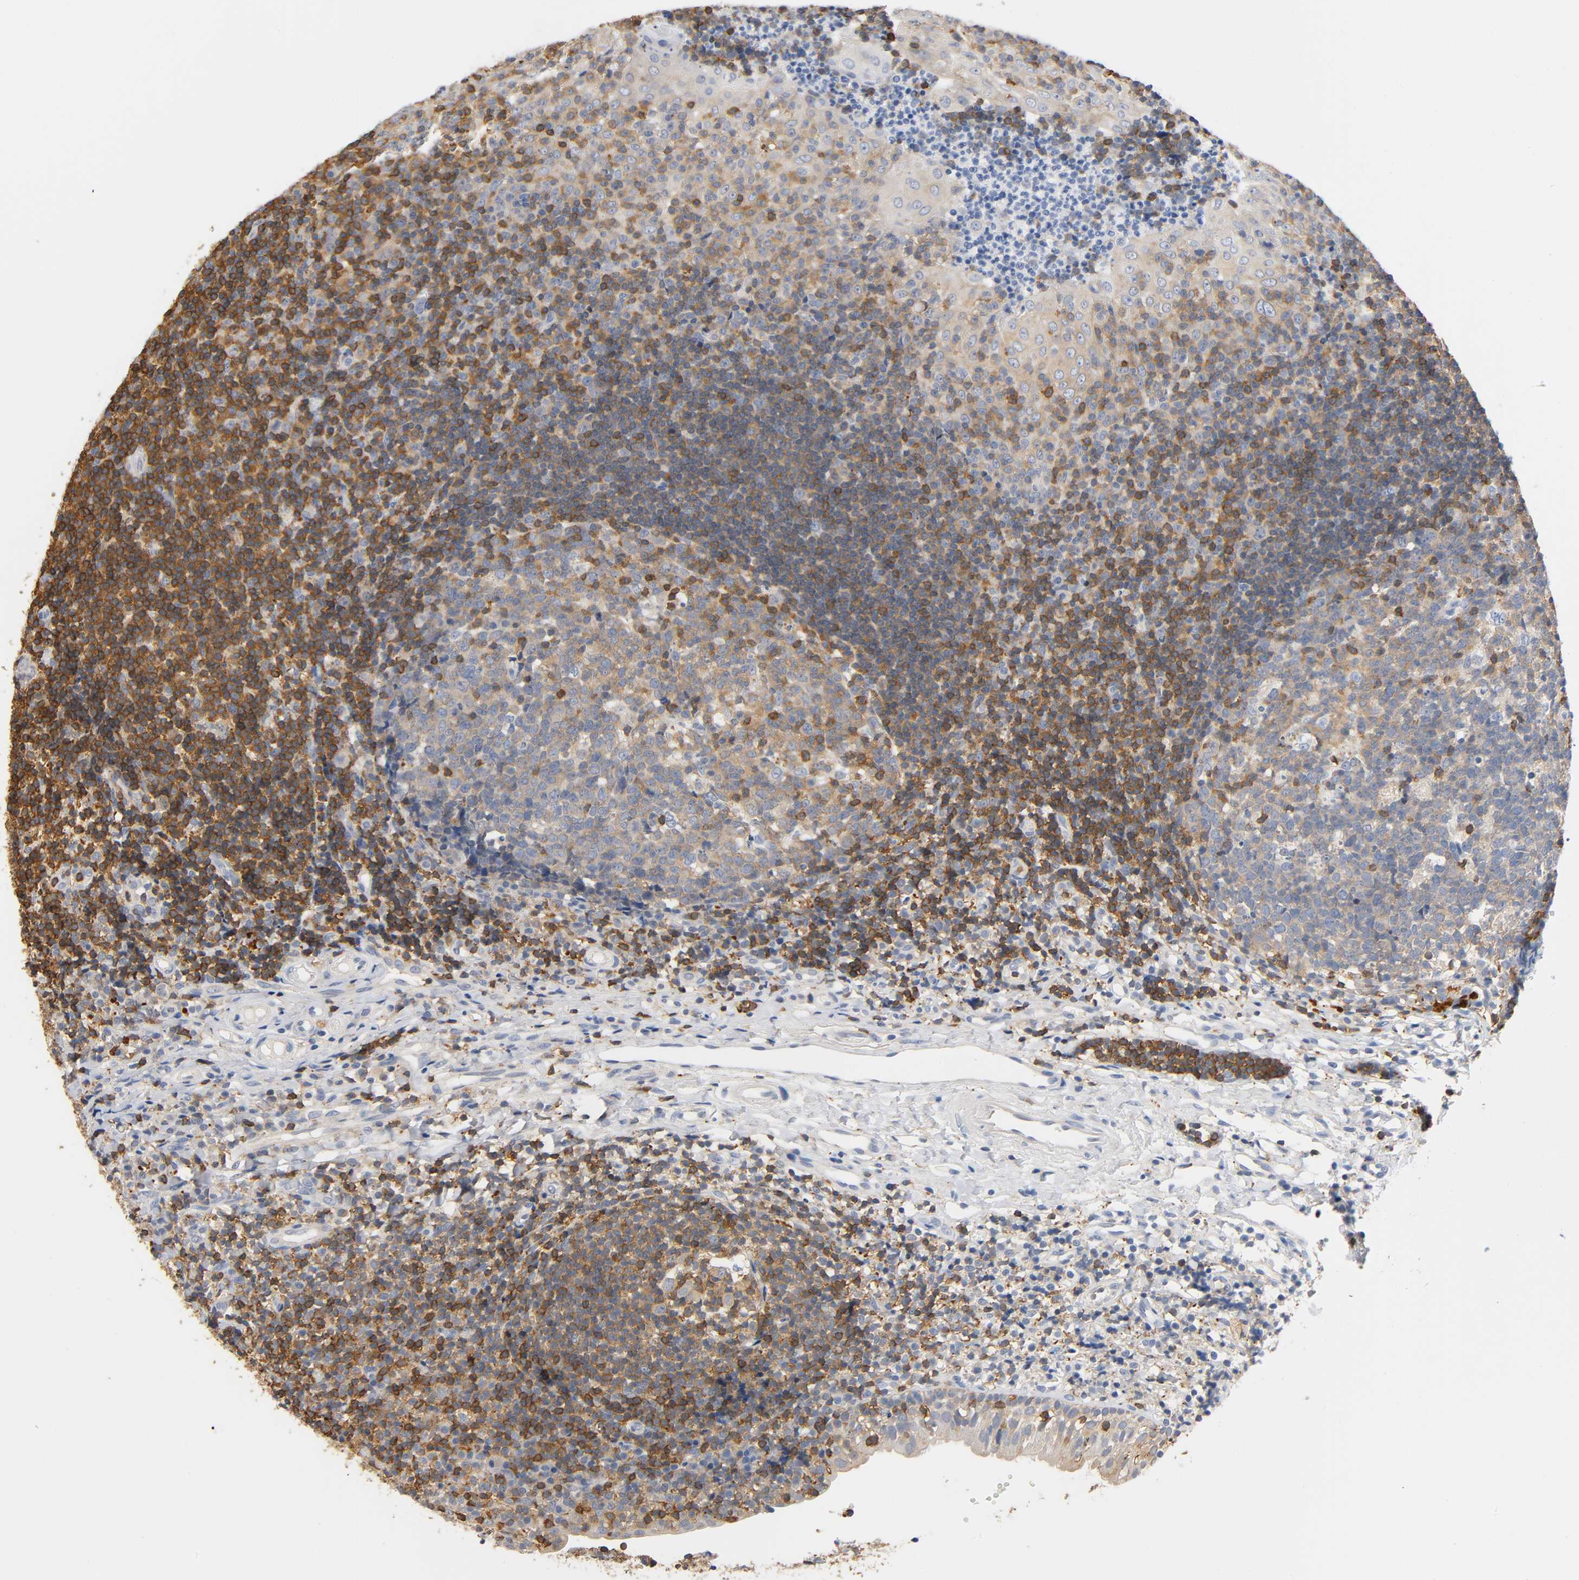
{"staining": {"intensity": "weak", "quantity": ">75%", "location": "cytoplasmic/membranous"}, "tissue": "tonsil", "cell_type": "Germinal center cells", "image_type": "normal", "snomed": [{"axis": "morphology", "description": "Normal tissue, NOS"}, {"axis": "topography", "description": "Tonsil"}], "caption": "A brown stain highlights weak cytoplasmic/membranous positivity of a protein in germinal center cells of unremarkable human tonsil.", "gene": "UCKL1", "patient": {"sex": "female", "age": 40}}